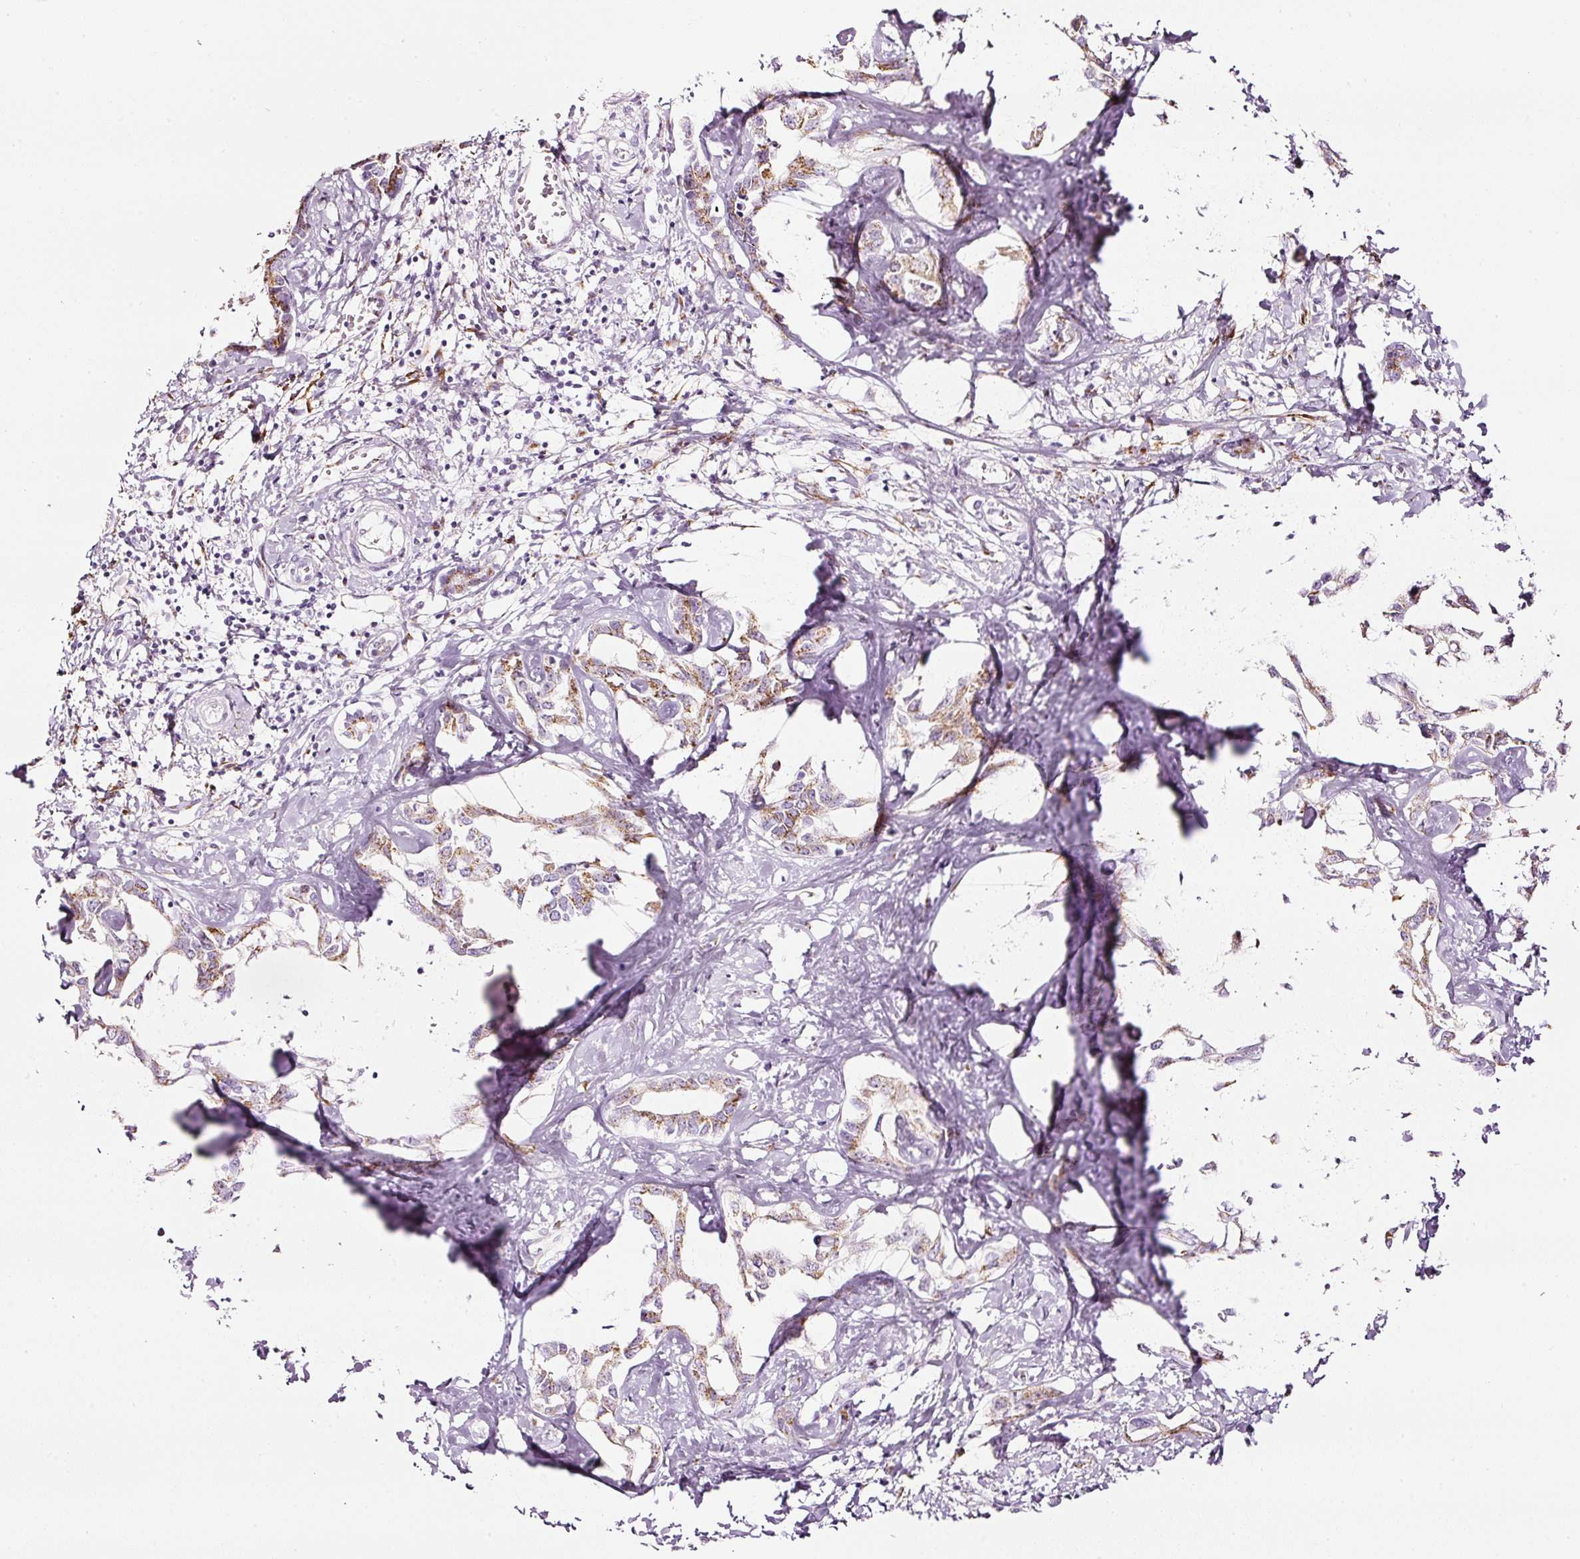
{"staining": {"intensity": "moderate", "quantity": "25%-75%", "location": "cytoplasmic/membranous"}, "tissue": "liver cancer", "cell_type": "Tumor cells", "image_type": "cancer", "snomed": [{"axis": "morphology", "description": "Cholangiocarcinoma"}, {"axis": "topography", "description": "Liver"}], "caption": "Moderate cytoplasmic/membranous expression for a protein is seen in about 25%-75% of tumor cells of liver cholangiocarcinoma using immunohistochemistry.", "gene": "SDF4", "patient": {"sex": "male", "age": 59}}